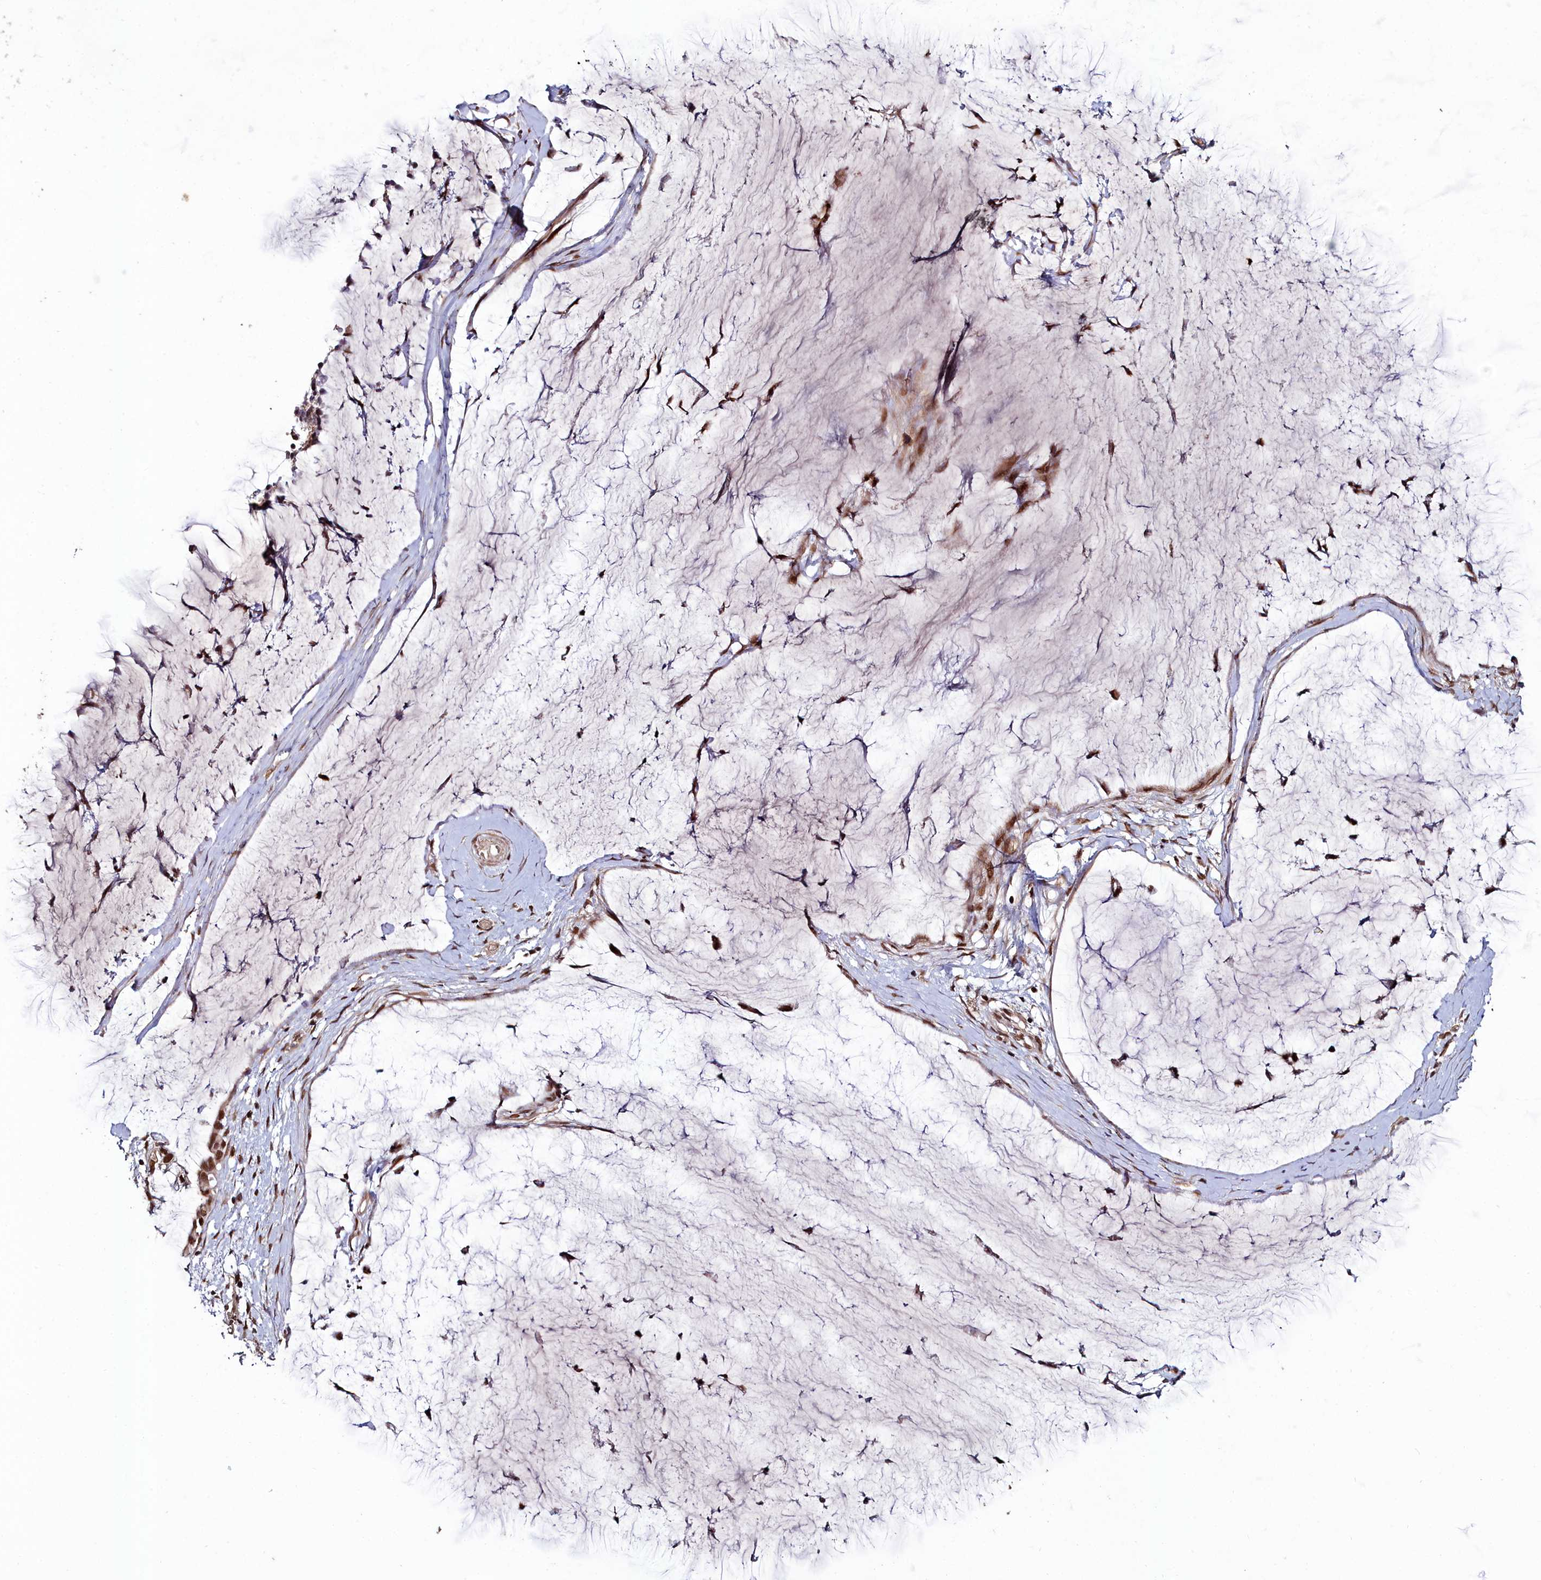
{"staining": {"intensity": "strong", "quantity": ">75%", "location": "nuclear"}, "tissue": "ovarian cancer", "cell_type": "Tumor cells", "image_type": "cancer", "snomed": [{"axis": "morphology", "description": "Cystadenocarcinoma, mucinous, NOS"}, {"axis": "topography", "description": "Ovary"}], "caption": "Ovarian cancer (mucinous cystadenocarcinoma) stained with DAB (3,3'-diaminobenzidine) immunohistochemistry (IHC) reveals high levels of strong nuclear staining in about >75% of tumor cells.", "gene": "CXXC1", "patient": {"sex": "female", "age": 39}}